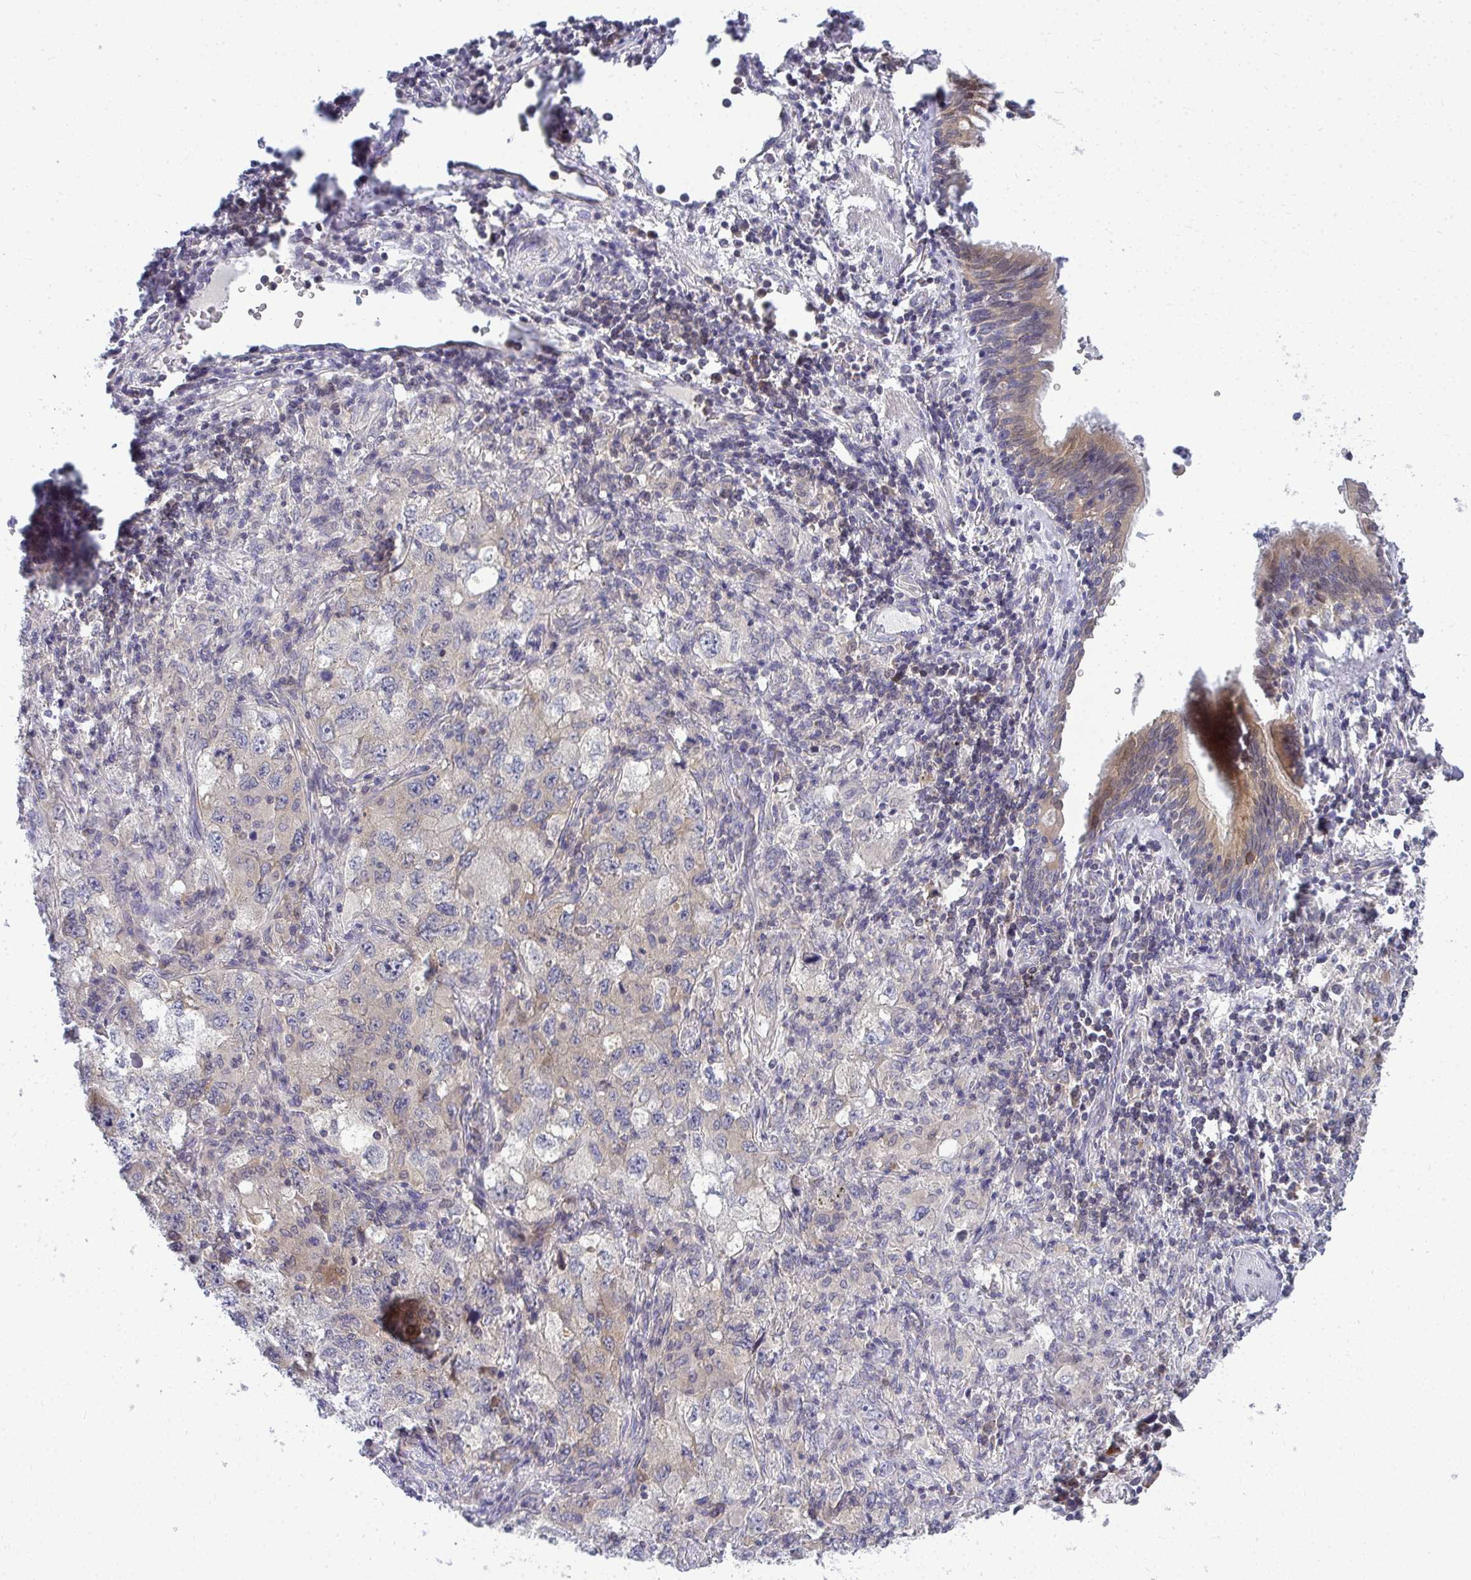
{"staining": {"intensity": "weak", "quantity": "<25%", "location": "cytoplasmic/membranous"}, "tissue": "lung cancer", "cell_type": "Tumor cells", "image_type": "cancer", "snomed": [{"axis": "morphology", "description": "Adenocarcinoma, NOS"}, {"axis": "topography", "description": "Lung"}], "caption": "DAB immunohistochemical staining of lung adenocarcinoma exhibits no significant positivity in tumor cells. (Immunohistochemistry (ihc), brightfield microscopy, high magnification).", "gene": "HDHD2", "patient": {"sex": "female", "age": 57}}